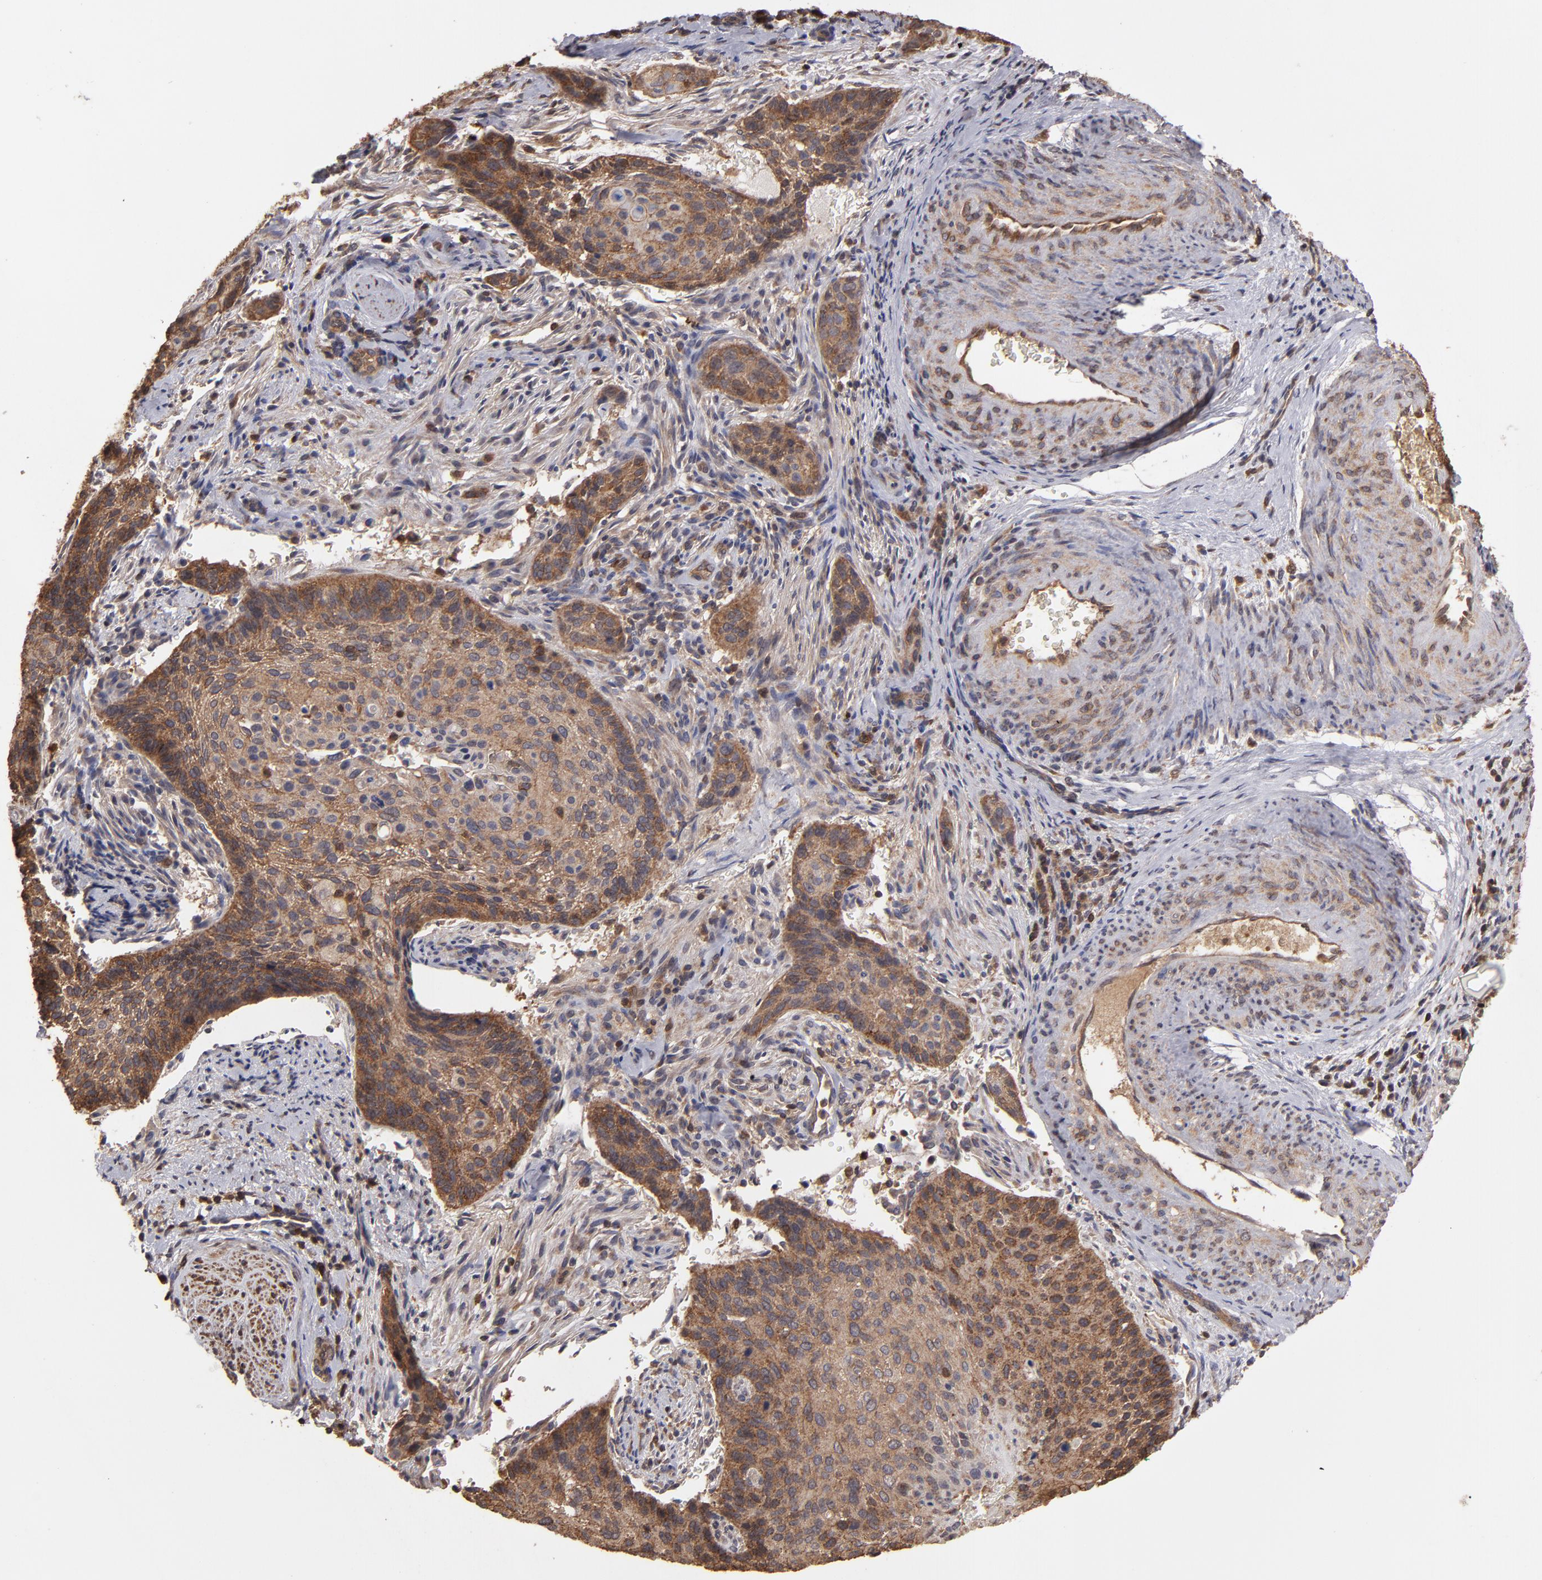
{"staining": {"intensity": "moderate", "quantity": ">75%", "location": "cytoplasmic/membranous"}, "tissue": "cervical cancer", "cell_type": "Tumor cells", "image_type": "cancer", "snomed": [{"axis": "morphology", "description": "Squamous cell carcinoma, NOS"}, {"axis": "topography", "description": "Cervix"}], "caption": "IHC (DAB) staining of human cervical squamous cell carcinoma displays moderate cytoplasmic/membranous protein staining in approximately >75% of tumor cells. (DAB IHC, brown staining for protein, blue staining for nuclei).", "gene": "RPS6KA6", "patient": {"sex": "female", "age": 33}}